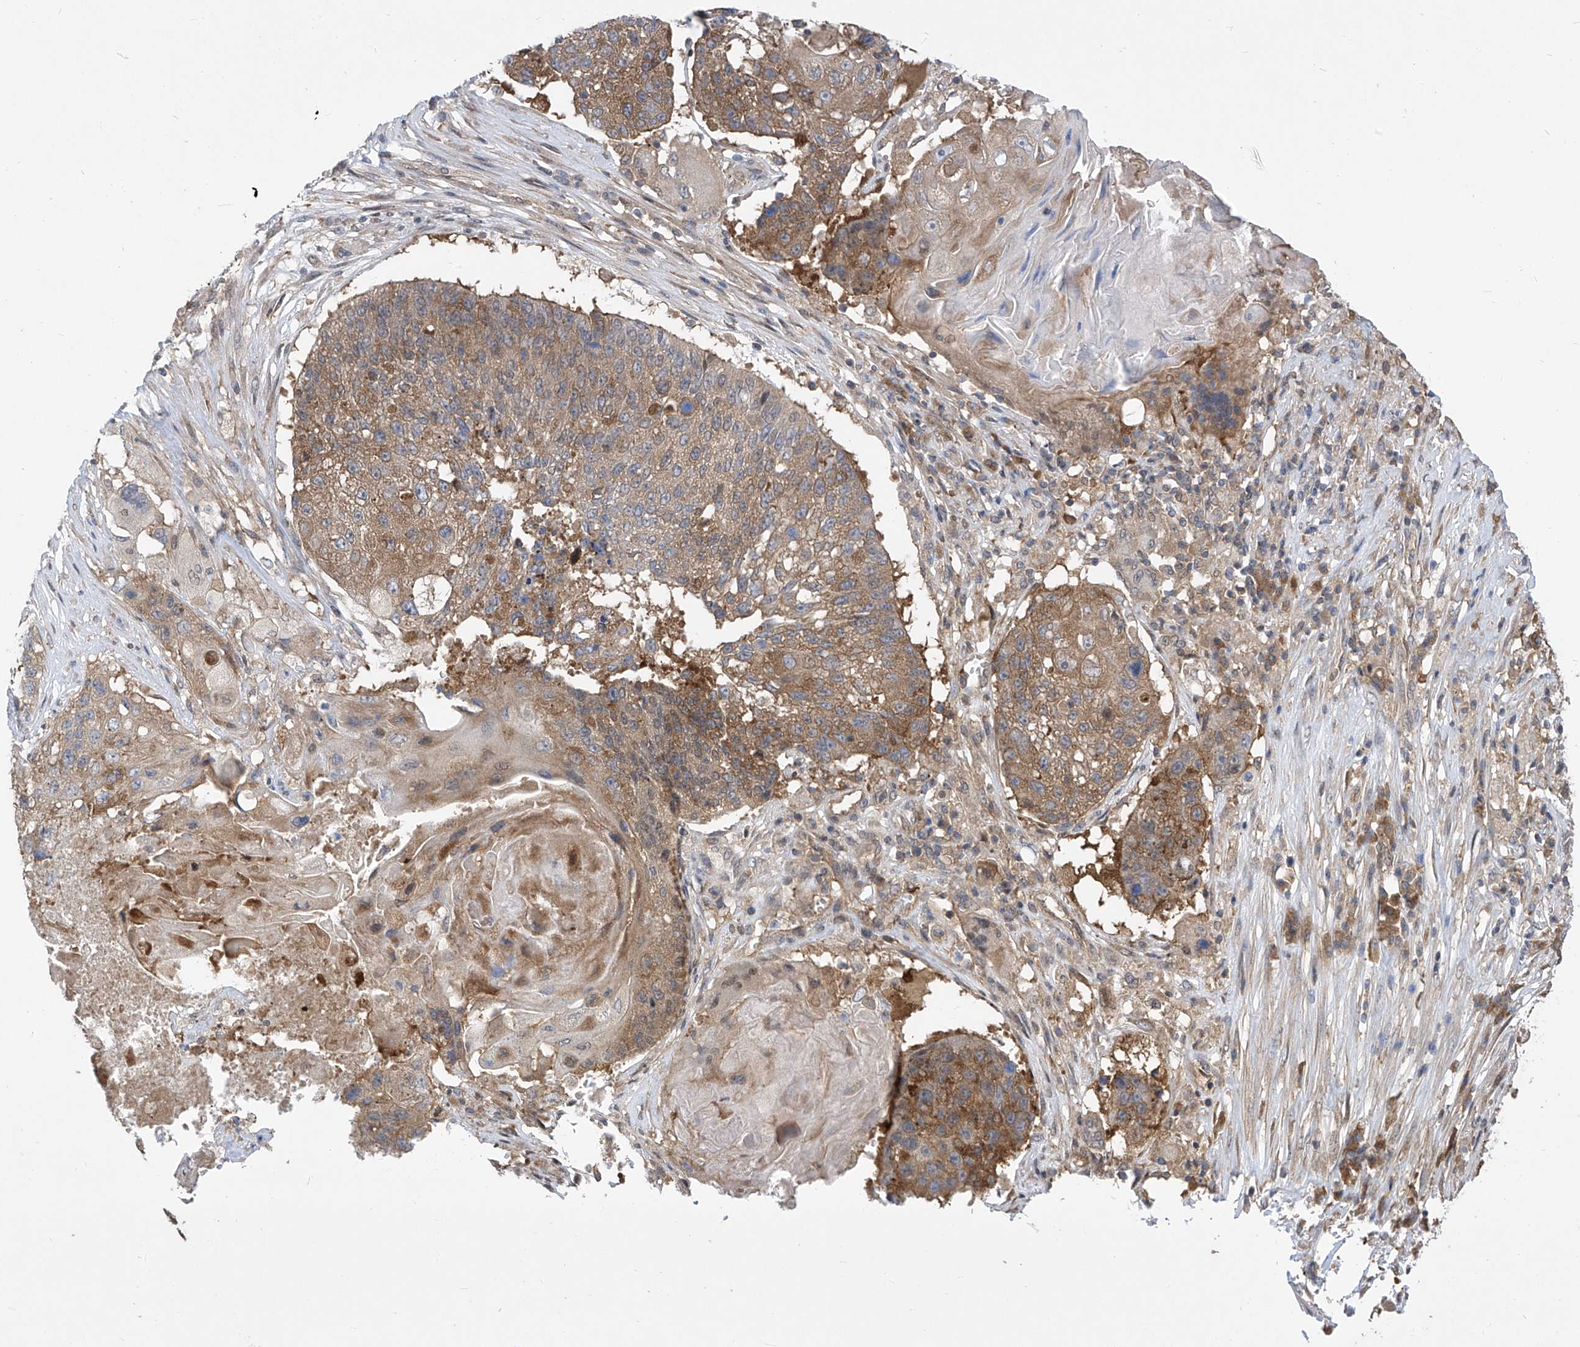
{"staining": {"intensity": "weak", "quantity": ">75%", "location": "cytoplasmic/membranous"}, "tissue": "lung cancer", "cell_type": "Tumor cells", "image_type": "cancer", "snomed": [{"axis": "morphology", "description": "Squamous cell carcinoma, NOS"}, {"axis": "topography", "description": "Lung"}], "caption": "This is a histology image of immunohistochemistry (IHC) staining of lung cancer, which shows weak positivity in the cytoplasmic/membranous of tumor cells.", "gene": "EIF3M", "patient": {"sex": "male", "age": 61}}